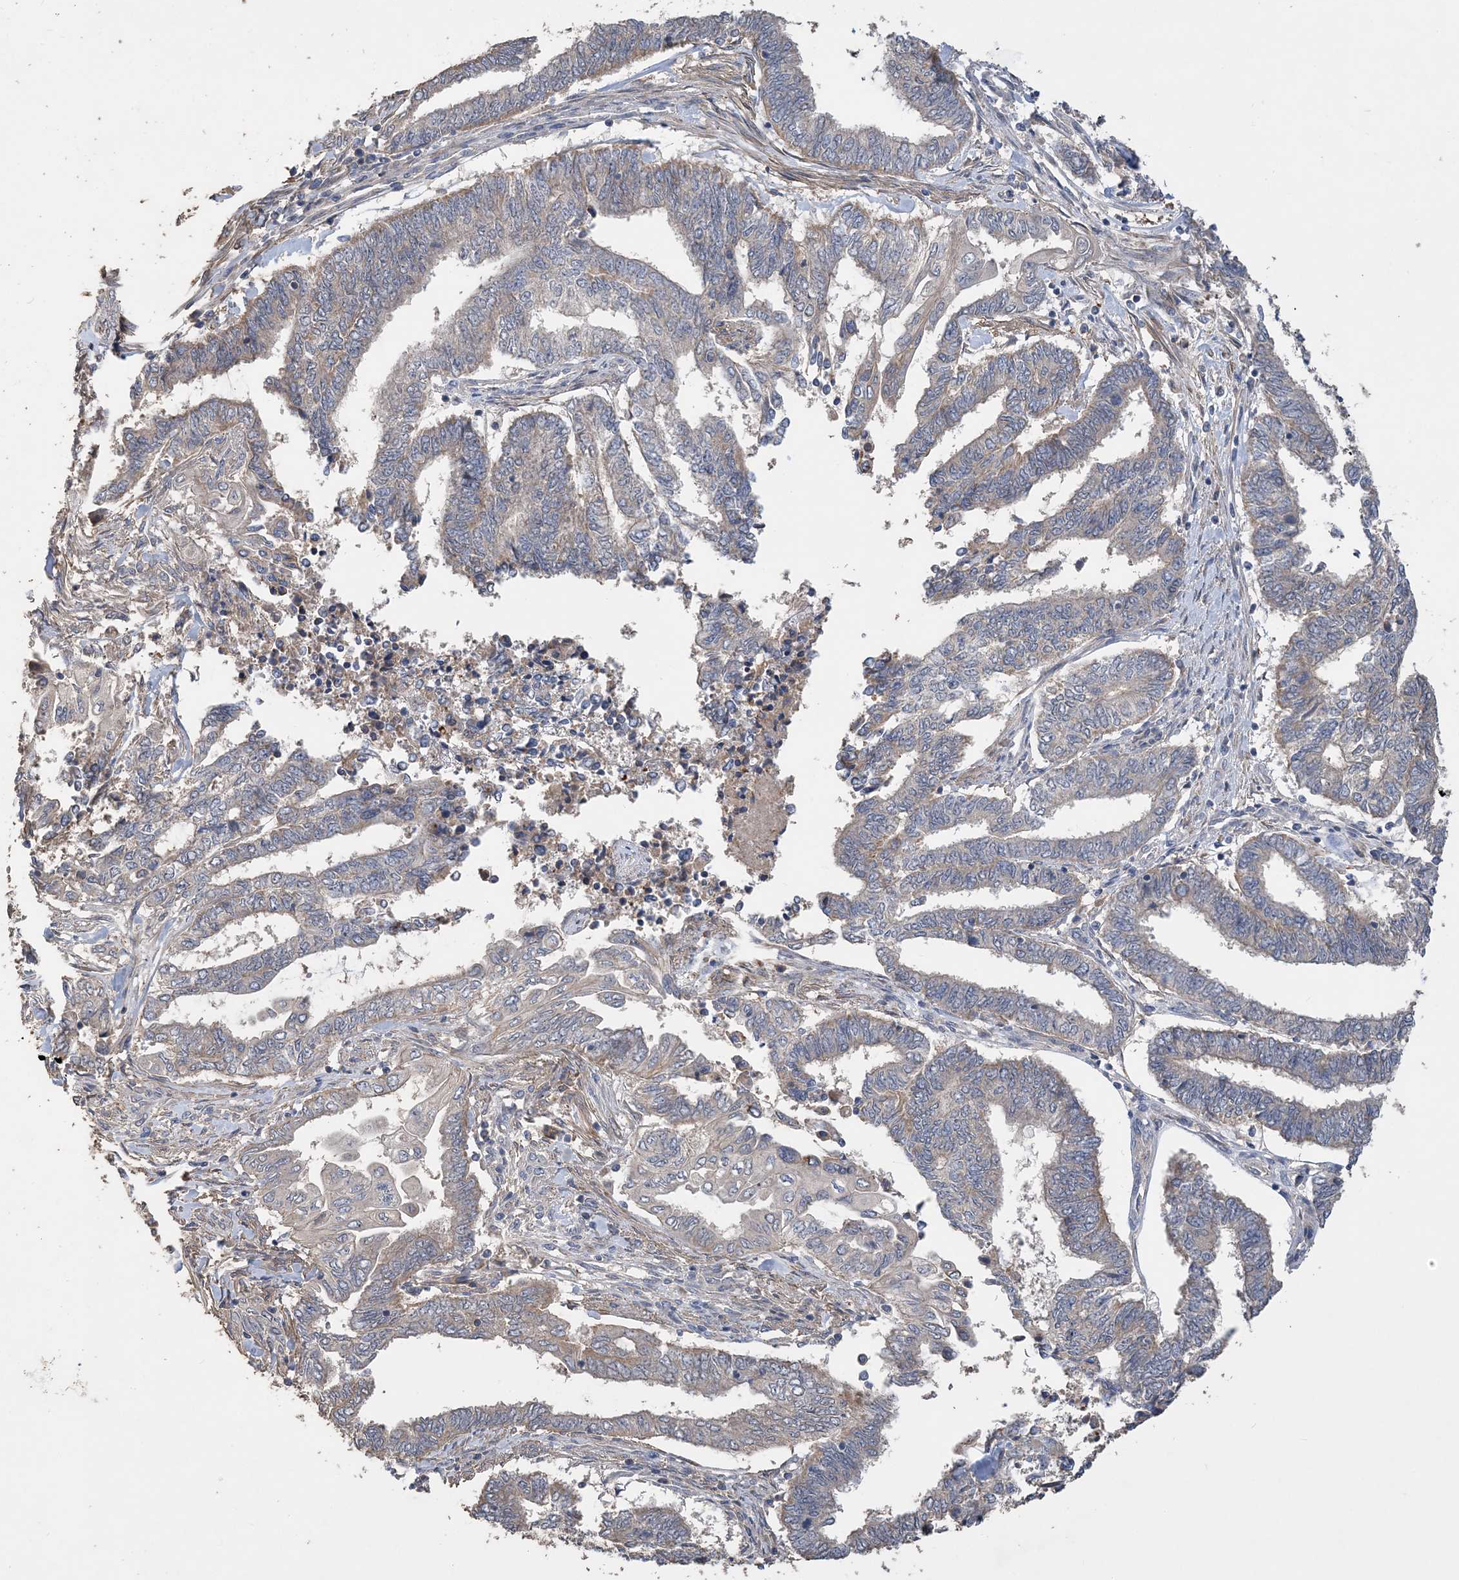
{"staining": {"intensity": "weak", "quantity": "25%-75%", "location": "cytoplasmic/membranous"}, "tissue": "endometrial cancer", "cell_type": "Tumor cells", "image_type": "cancer", "snomed": [{"axis": "morphology", "description": "Adenocarcinoma, NOS"}, {"axis": "topography", "description": "Uterus"}, {"axis": "topography", "description": "Endometrium"}], "caption": "High-power microscopy captured an immunohistochemistry (IHC) image of adenocarcinoma (endometrial), revealing weak cytoplasmic/membranous positivity in approximately 25%-75% of tumor cells.", "gene": "GRINA", "patient": {"sex": "female", "age": 70}}